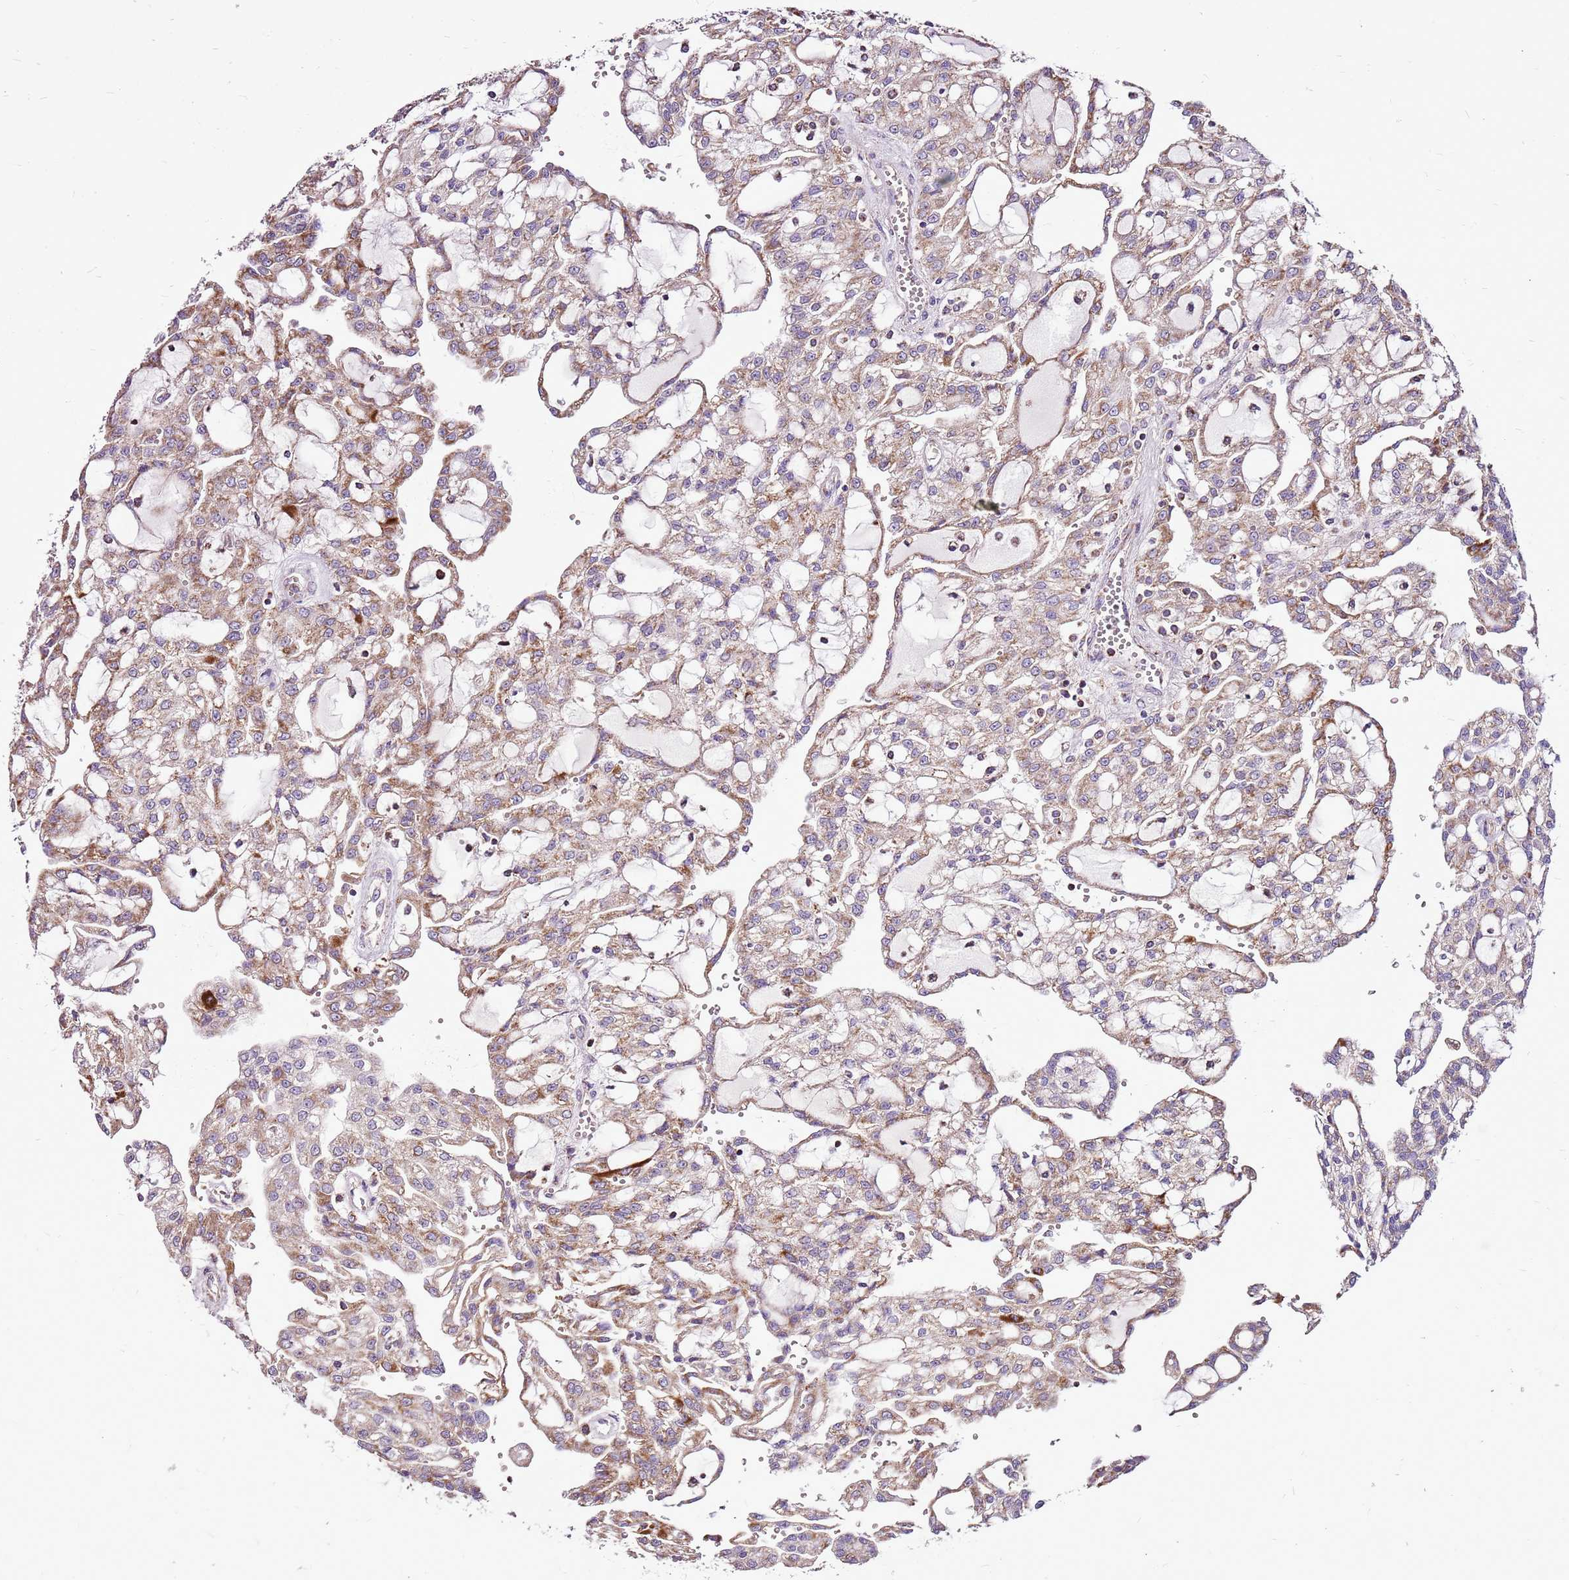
{"staining": {"intensity": "moderate", "quantity": "25%-75%", "location": "cytoplasmic/membranous"}, "tissue": "renal cancer", "cell_type": "Tumor cells", "image_type": "cancer", "snomed": [{"axis": "morphology", "description": "Adenocarcinoma, NOS"}, {"axis": "topography", "description": "Kidney"}], "caption": "High-magnification brightfield microscopy of renal adenocarcinoma stained with DAB (brown) and counterstained with hematoxylin (blue). tumor cells exhibit moderate cytoplasmic/membranous staining is appreciated in approximately25%-75% of cells.", "gene": "GCDH", "patient": {"sex": "male", "age": 63}}